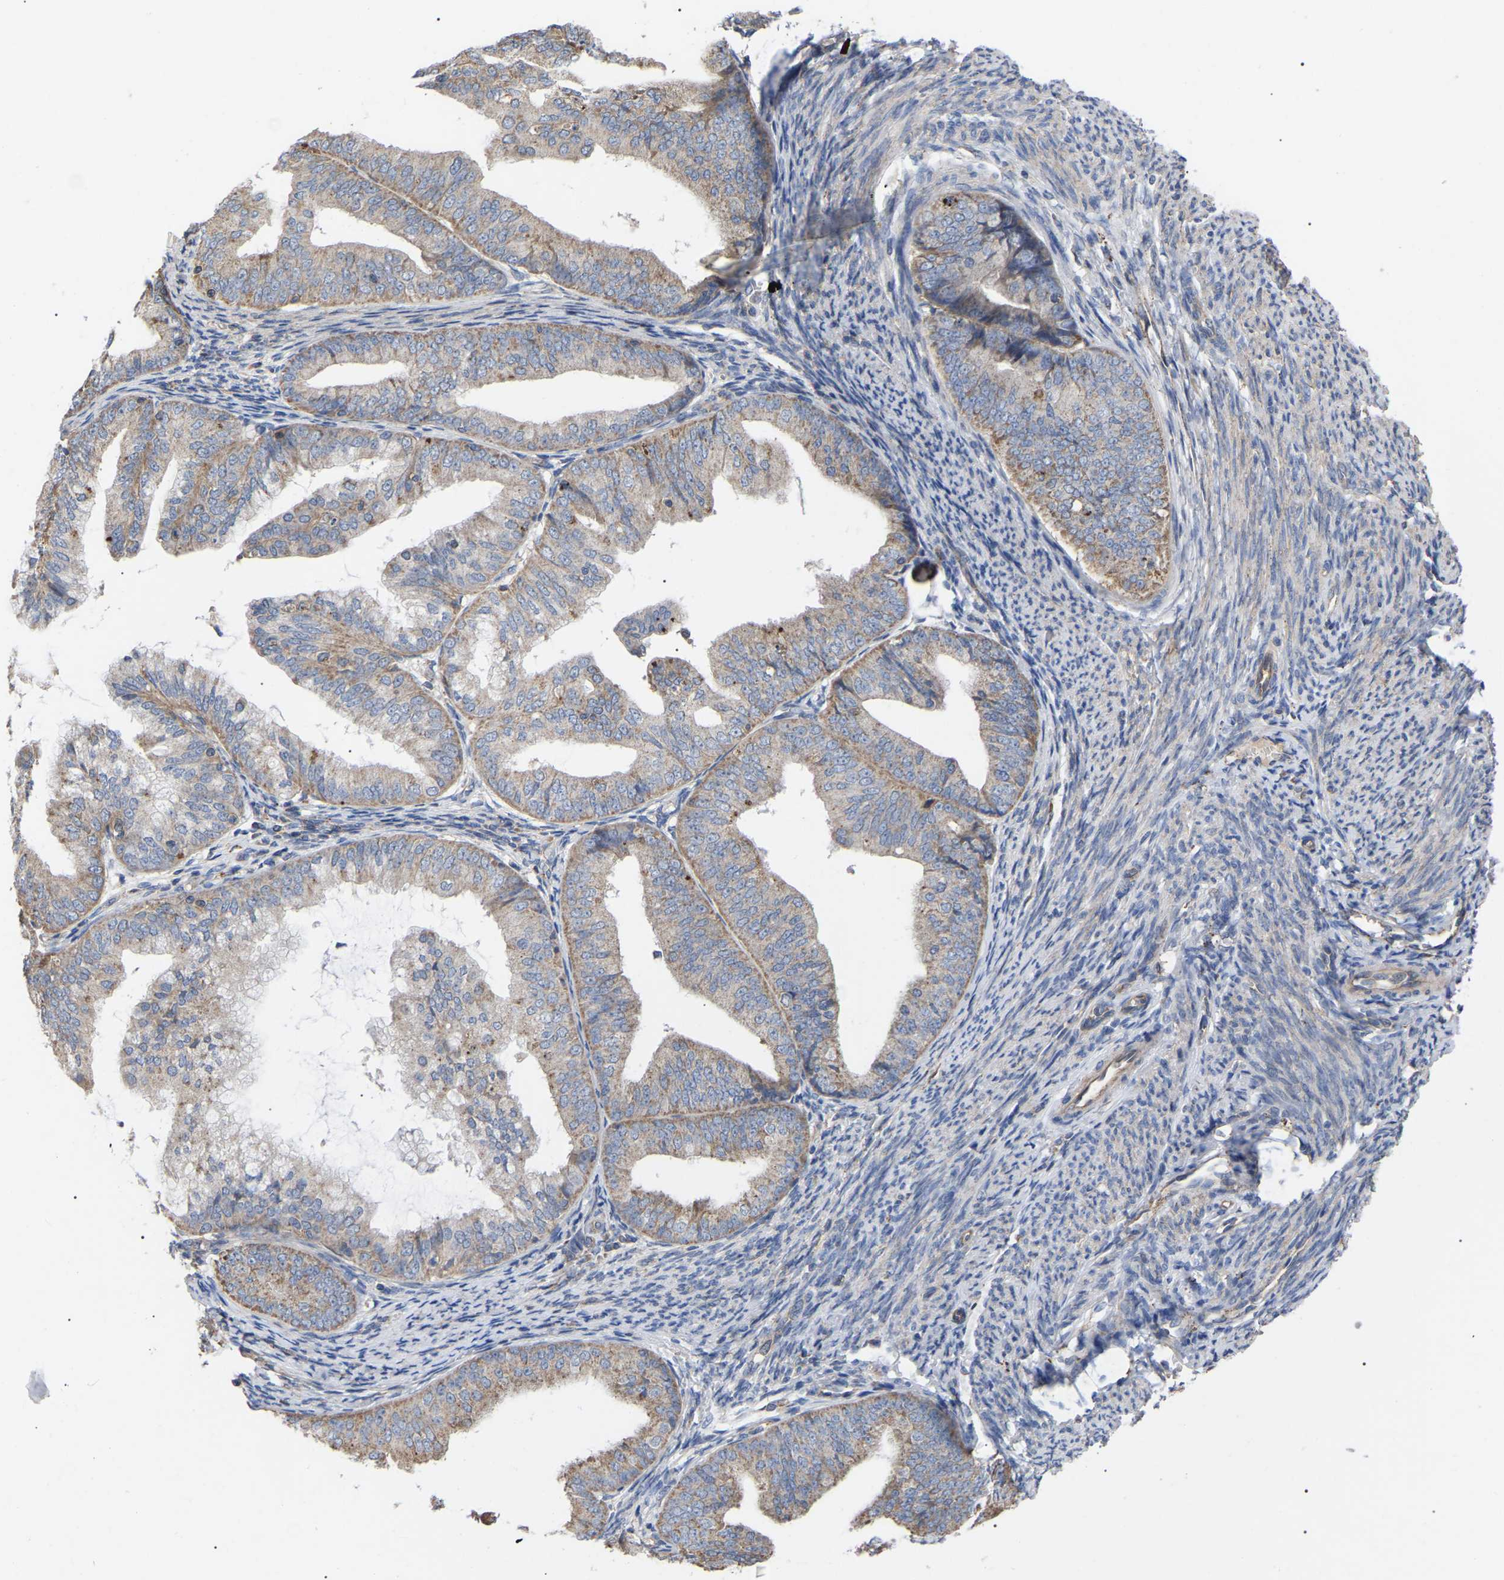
{"staining": {"intensity": "weak", "quantity": ">75%", "location": "cytoplasmic/membranous"}, "tissue": "endometrial cancer", "cell_type": "Tumor cells", "image_type": "cancer", "snomed": [{"axis": "morphology", "description": "Adenocarcinoma, NOS"}, {"axis": "topography", "description": "Endometrium"}], "caption": "Immunohistochemistry photomicrograph of neoplastic tissue: endometrial cancer stained using immunohistochemistry (IHC) shows low levels of weak protein expression localized specifically in the cytoplasmic/membranous of tumor cells, appearing as a cytoplasmic/membranous brown color.", "gene": "FAM171A2", "patient": {"sex": "female", "age": 63}}